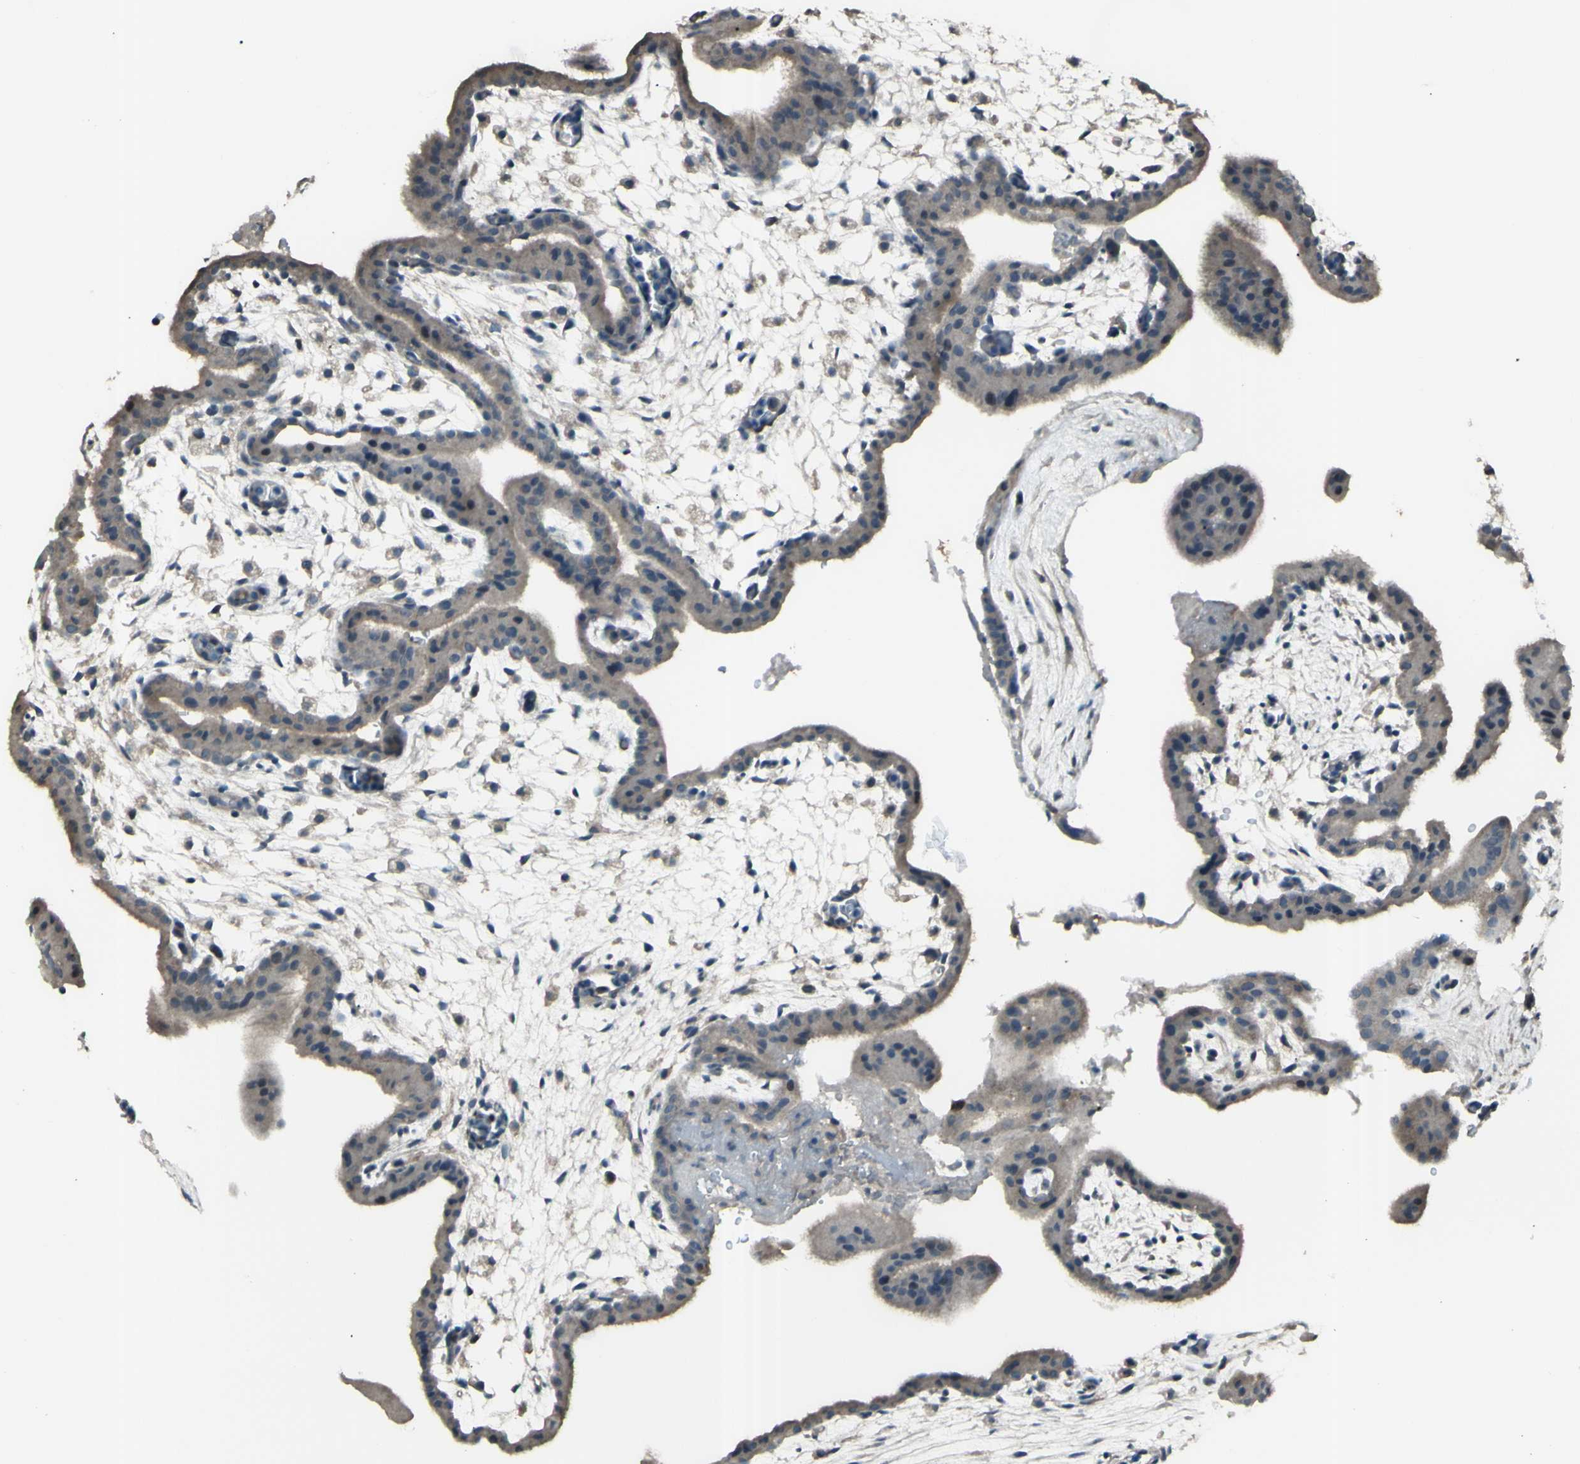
{"staining": {"intensity": "moderate", "quantity": ">75%", "location": "cytoplasmic/membranous"}, "tissue": "placenta", "cell_type": "Decidual cells", "image_type": "normal", "snomed": [{"axis": "morphology", "description": "Normal tissue, NOS"}, {"axis": "topography", "description": "Placenta"}], "caption": "The micrograph demonstrates immunohistochemical staining of benign placenta. There is moderate cytoplasmic/membranous expression is present in about >75% of decidual cells. Using DAB (3,3'-diaminobenzidine) (brown) and hematoxylin (blue) stains, captured at high magnification using brightfield microscopy.", "gene": "GNAS", "patient": {"sex": "female", "age": 35}}